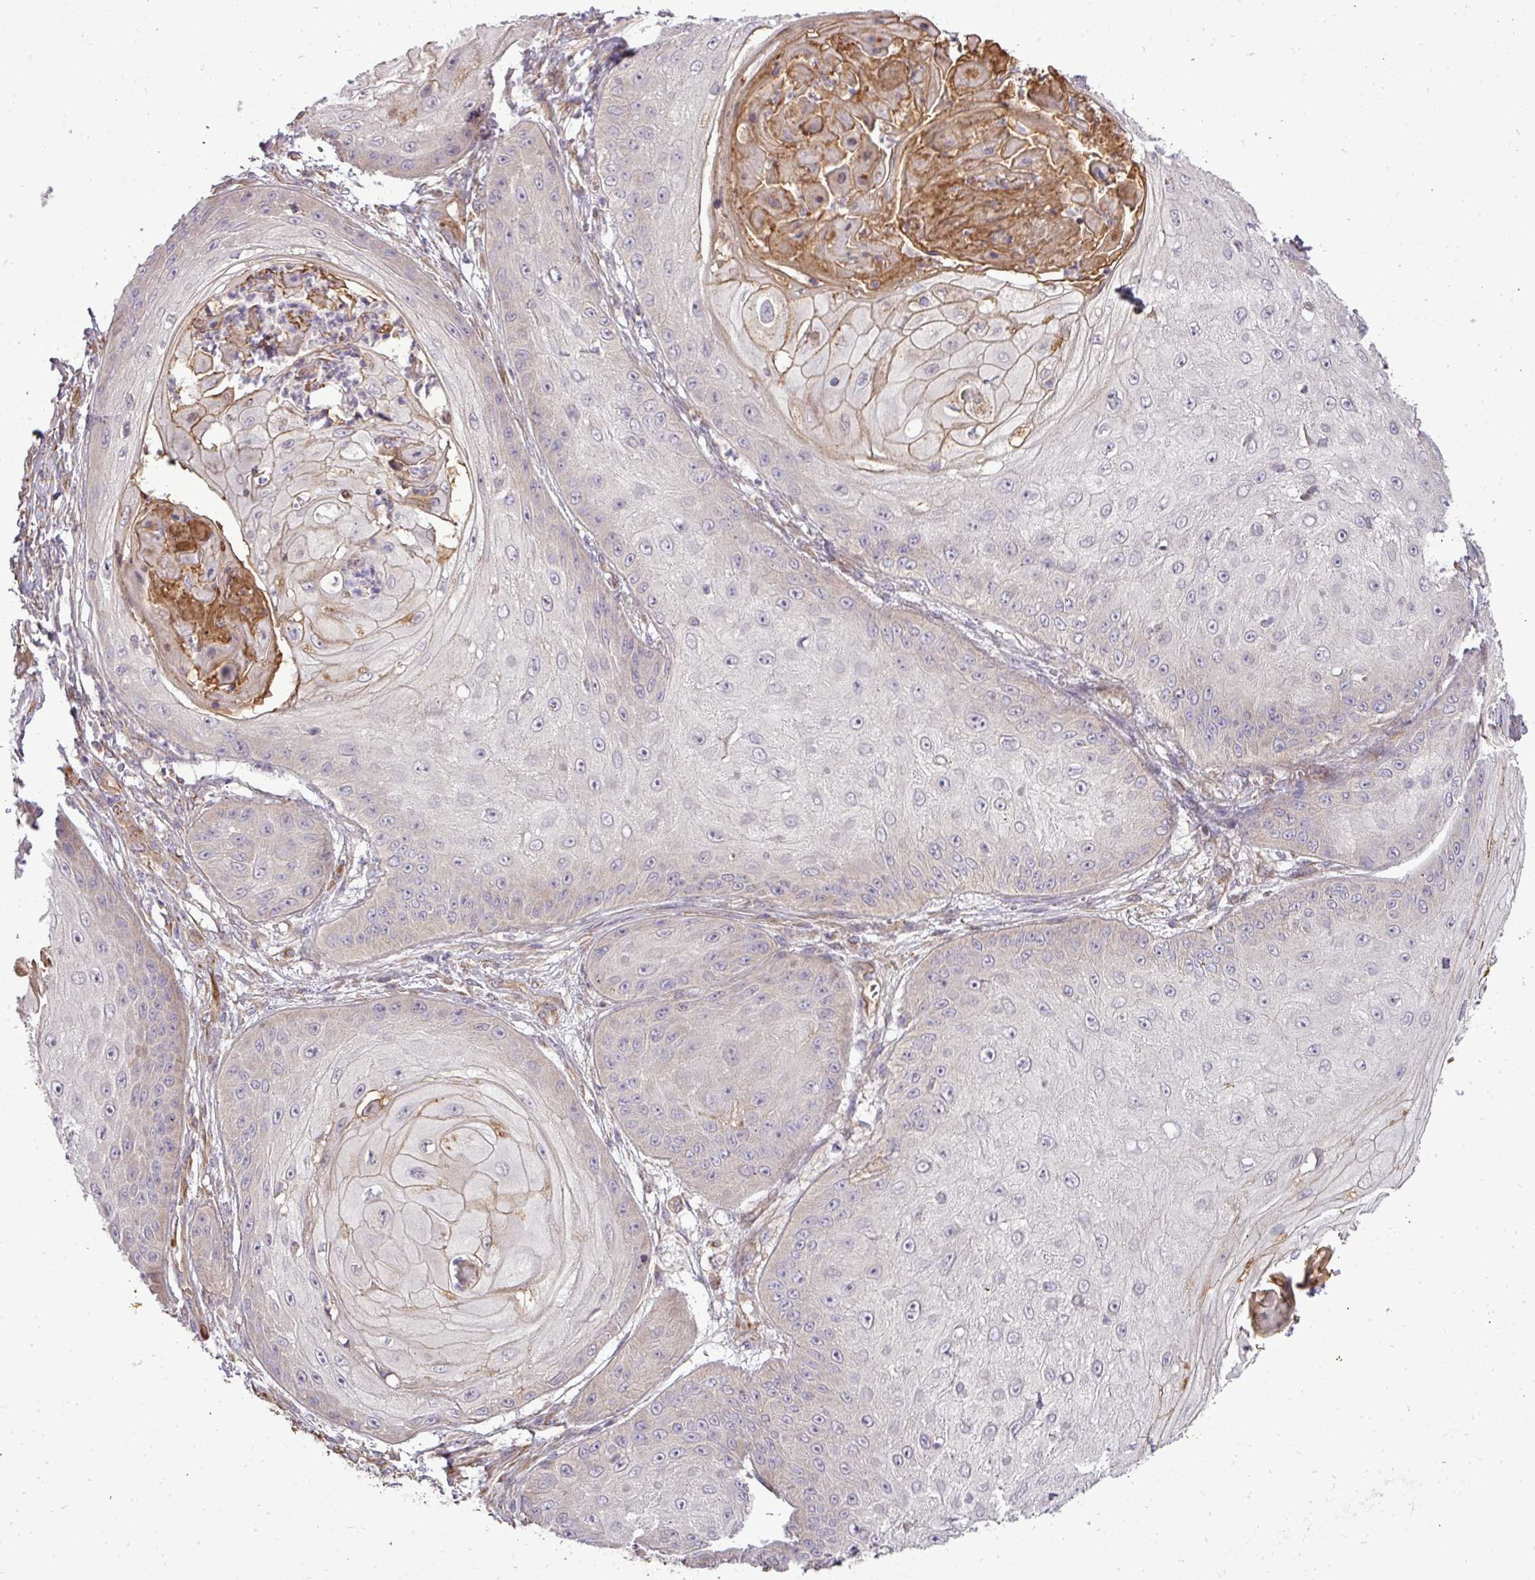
{"staining": {"intensity": "moderate", "quantity": "<25%", "location": "cytoplasmic/membranous"}, "tissue": "skin cancer", "cell_type": "Tumor cells", "image_type": "cancer", "snomed": [{"axis": "morphology", "description": "Squamous cell carcinoma, NOS"}, {"axis": "topography", "description": "Skin"}], "caption": "Skin cancer (squamous cell carcinoma) stained for a protein (brown) demonstrates moderate cytoplasmic/membranous positive staining in about <25% of tumor cells.", "gene": "PDRG1", "patient": {"sex": "male", "age": 70}}